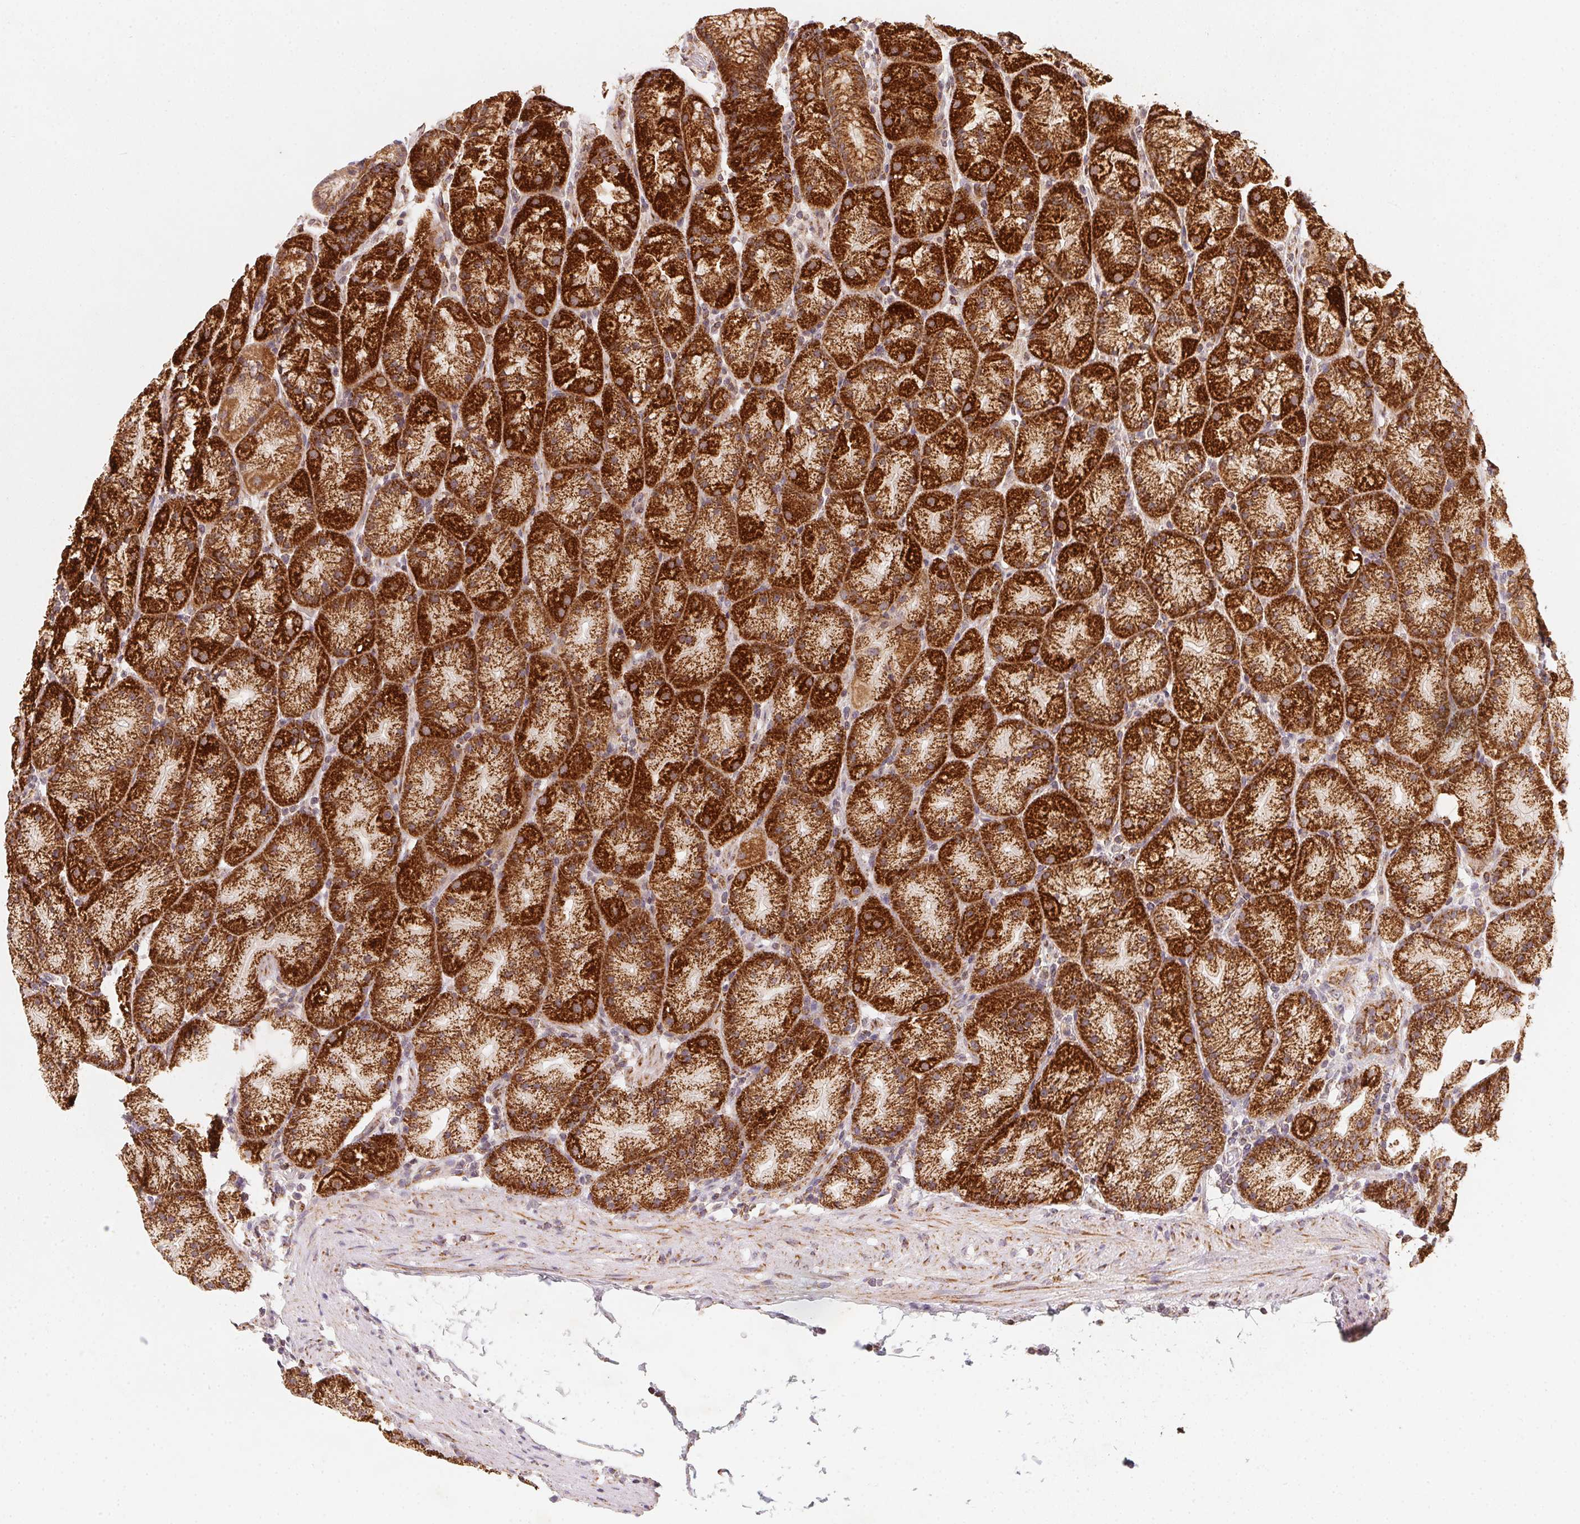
{"staining": {"intensity": "strong", "quantity": ">75%", "location": "cytoplasmic/membranous"}, "tissue": "stomach", "cell_type": "Glandular cells", "image_type": "normal", "snomed": [{"axis": "morphology", "description": "Normal tissue, NOS"}, {"axis": "topography", "description": "Stomach, upper"}, {"axis": "topography", "description": "Stomach"}], "caption": "Immunohistochemistry (IHC) photomicrograph of benign stomach: stomach stained using immunohistochemistry (IHC) exhibits high levels of strong protein expression localized specifically in the cytoplasmic/membranous of glandular cells, appearing as a cytoplasmic/membranous brown color.", "gene": "NDUFS6", "patient": {"sex": "male", "age": 48}}